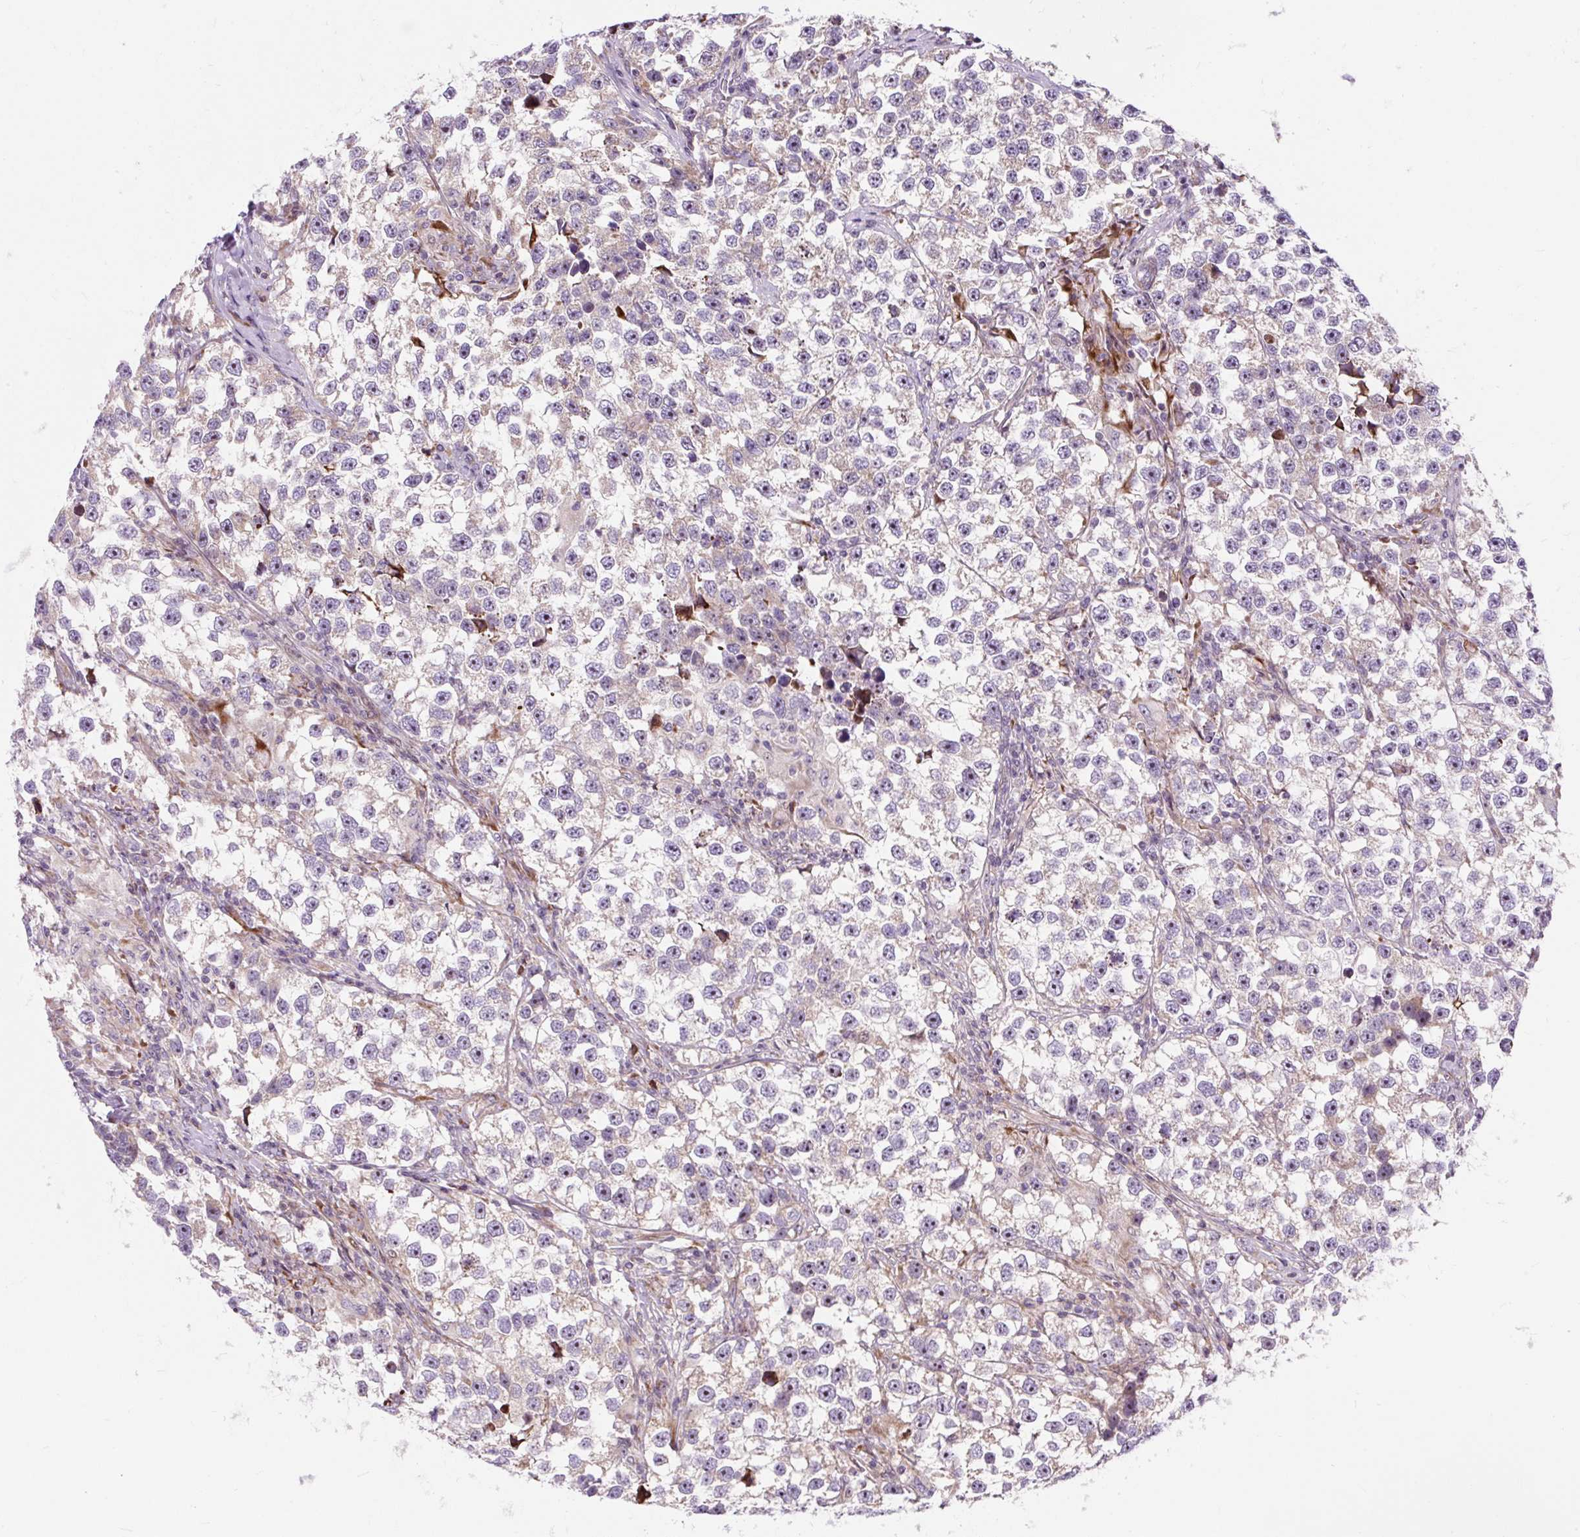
{"staining": {"intensity": "negative", "quantity": "none", "location": "none"}, "tissue": "testis cancer", "cell_type": "Tumor cells", "image_type": "cancer", "snomed": [{"axis": "morphology", "description": "Seminoma, NOS"}, {"axis": "topography", "description": "Testis"}], "caption": "Immunohistochemistry image of neoplastic tissue: testis cancer stained with DAB (3,3'-diaminobenzidine) exhibits no significant protein expression in tumor cells.", "gene": "CISD3", "patient": {"sex": "male", "age": 46}}